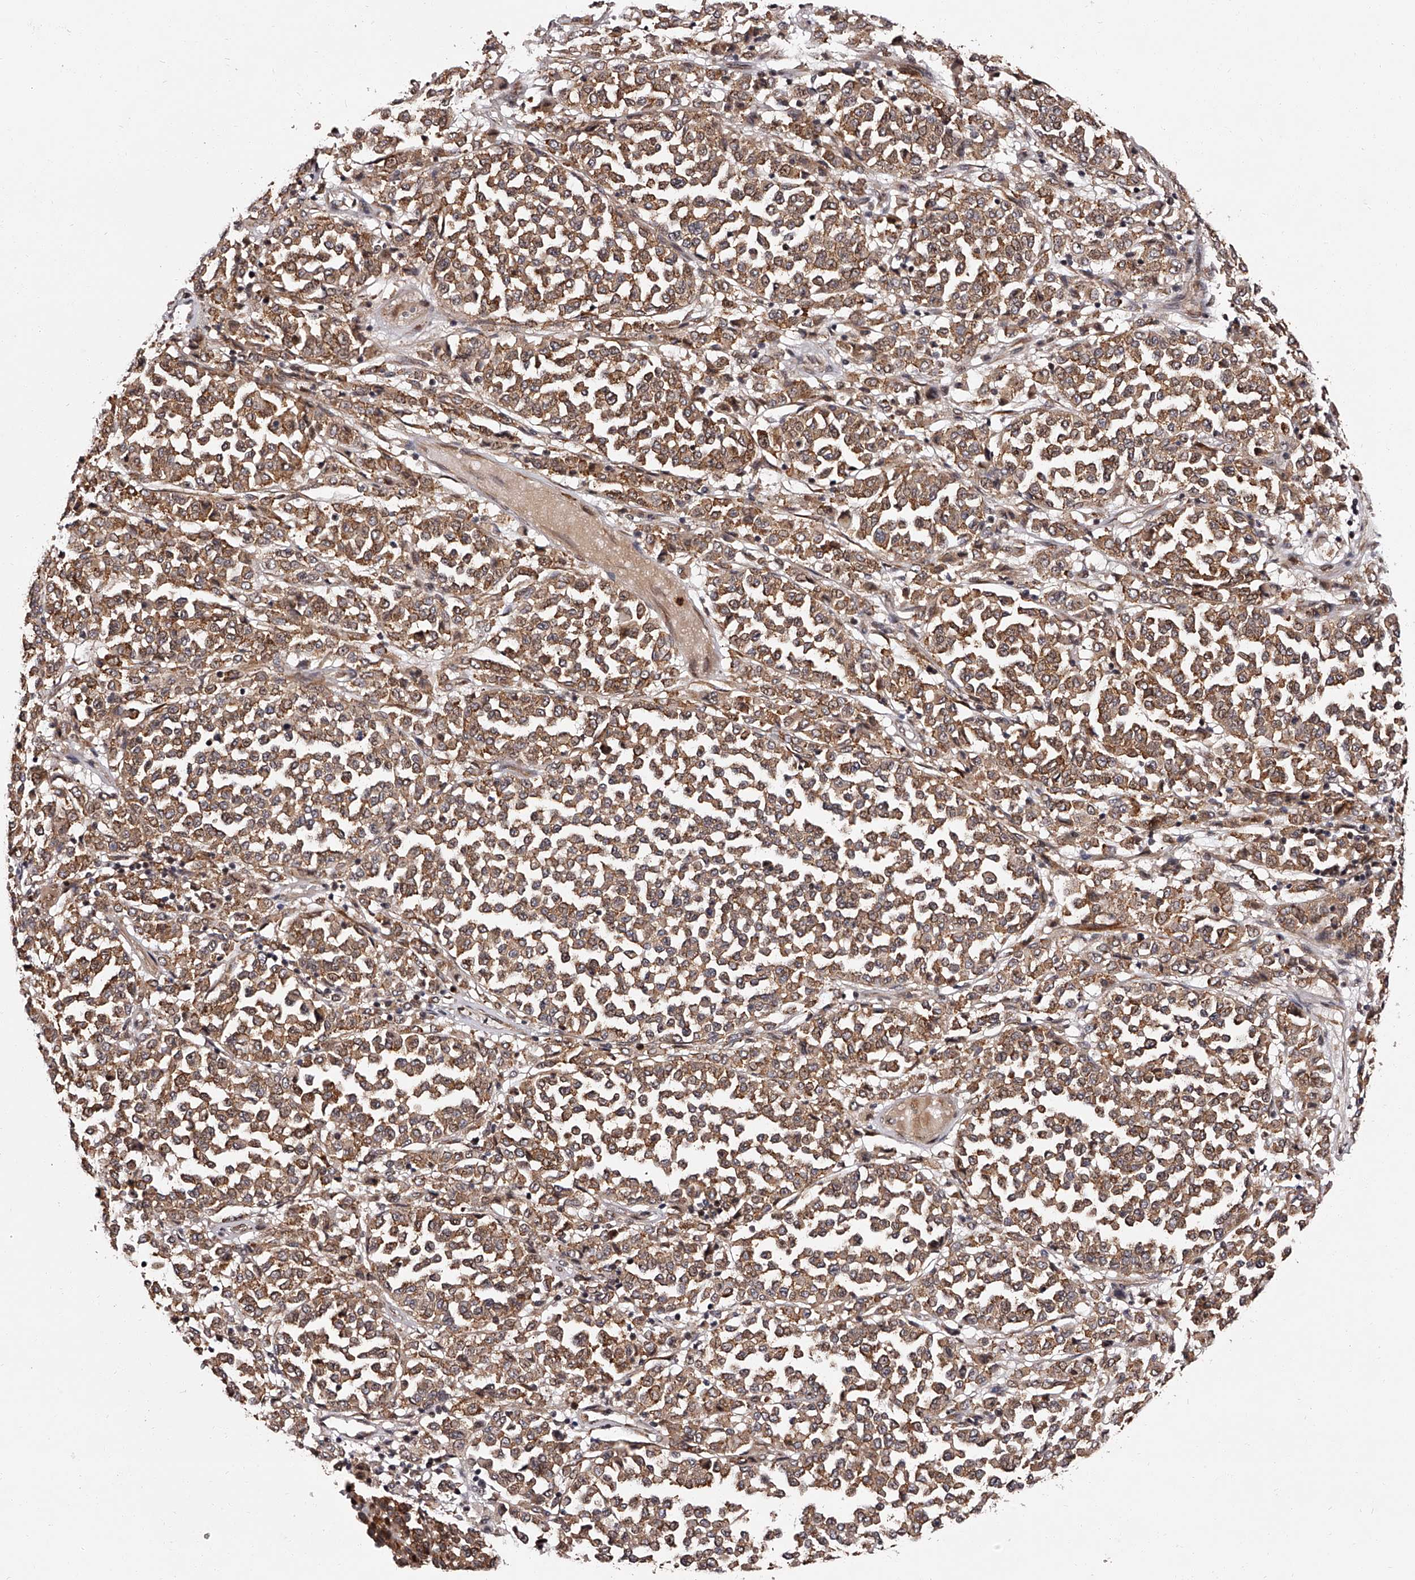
{"staining": {"intensity": "moderate", "quantity": ">75%", "location": "cytoplasmic/membranous"}, "tissue": "melanoma", "cell_type": "Tumor cells", "image_type": "cancer", "snomed": [{"axis": "morphology", "description": "Malignant melanoma, Metastatic site"}, {"axis": "topography", "description": "Pancreas"}], "caption": "Malignant melanoma (metastatic site) stained with DAB (3,3'-diaminobenzidine) IHC displays medium levels of moderate cytoplasmic/membranous expression in about >75% of tumor cells.", "gene": "RSC1A1", "patient": {"sex": "female", "age": 30}}